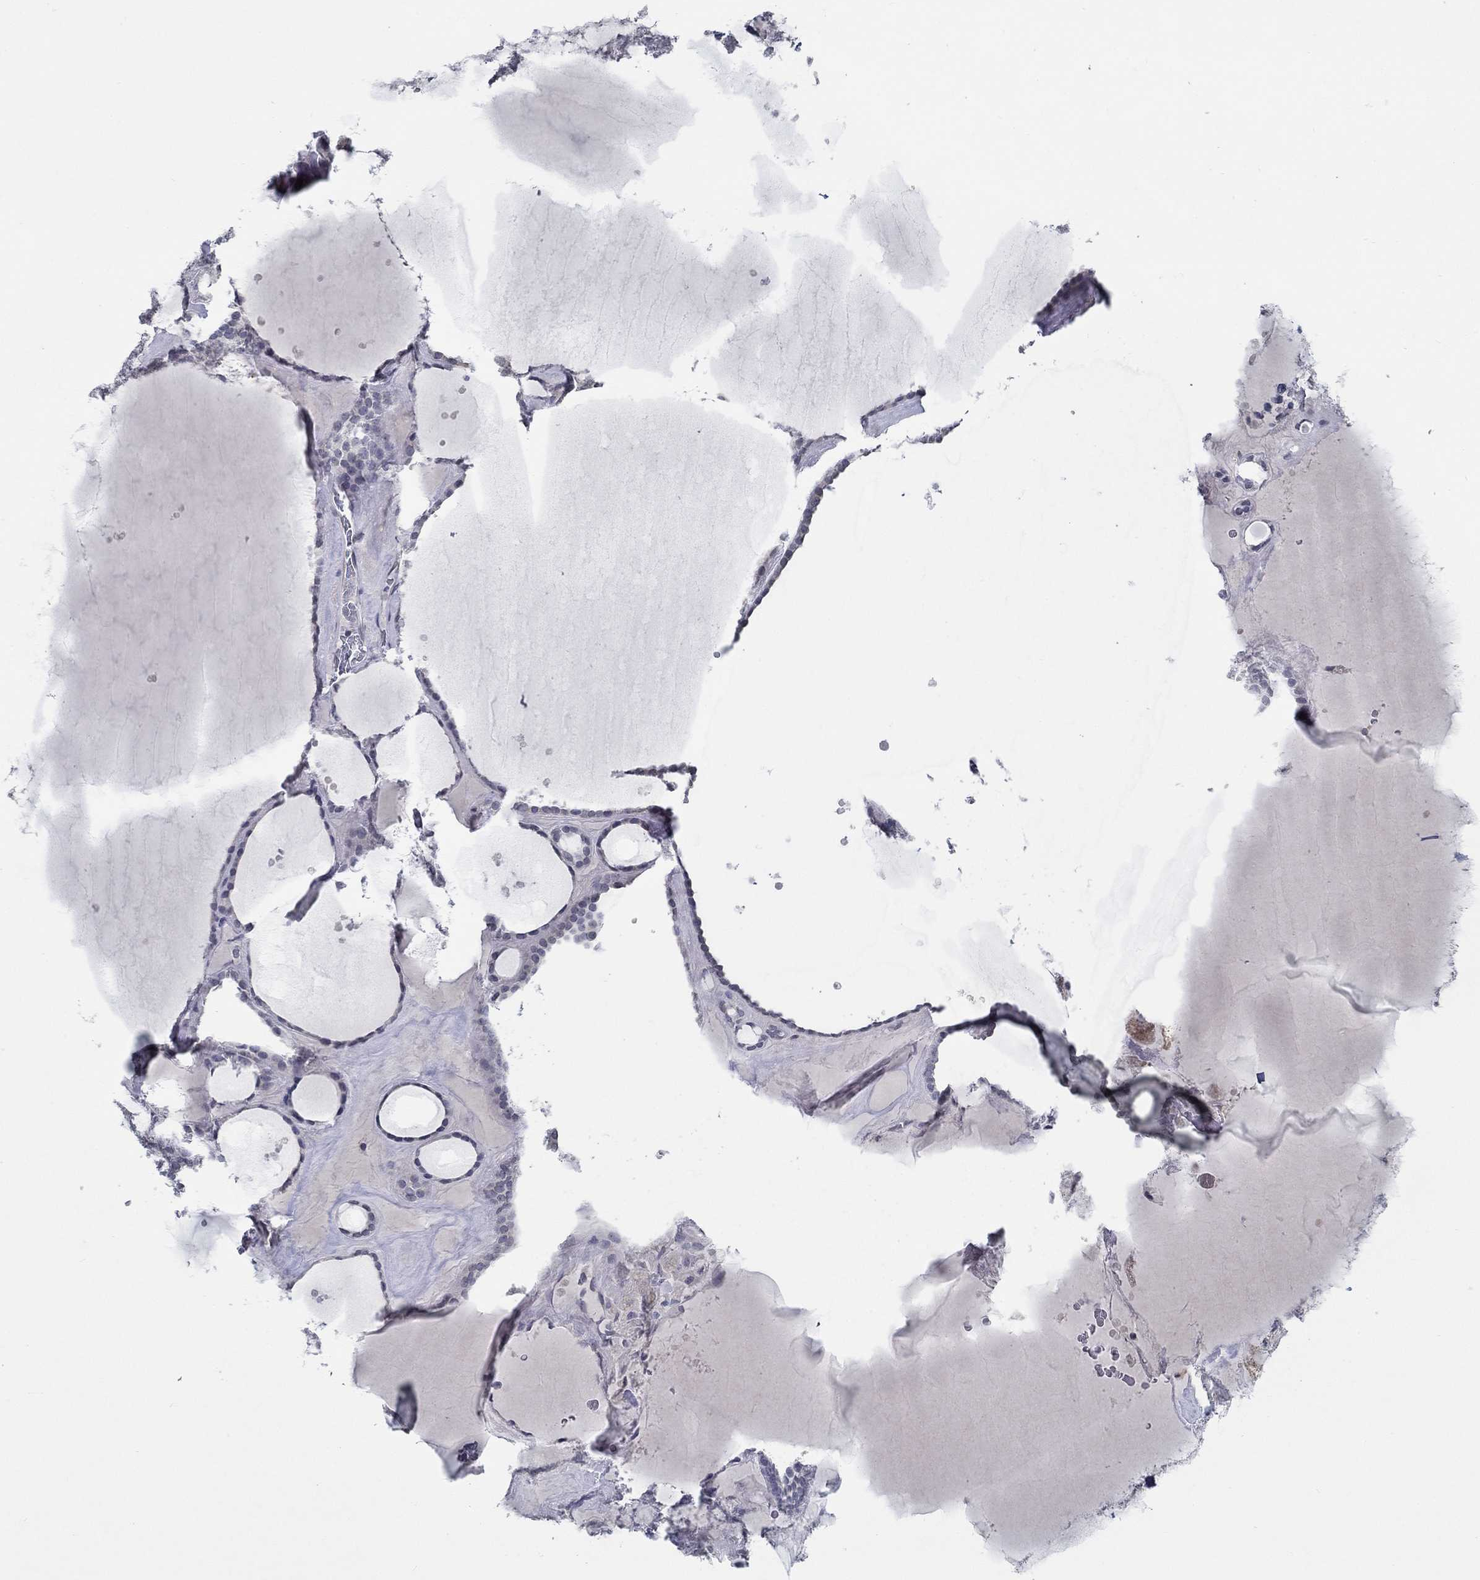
{"staining": {"intensity": "negative", "quantity": "none", "location": "none"}, "tissue": "thyroid gland", "cell_type": "Glandular cells", "image_type": "normal", "snomed": [{"axis": "morphology", "description": "Normal tissue, NOS"}, {"axis": "topography", "description": "Thyroid gland"}], "caption": "High power microscopy image of an IHC histopathology image of unremarkable thyroid gland, revealing no significant staining in glandular cells. (IHC, brightfield microscopy, high magnification).", "gene": "NUP155", "patient": {"sex": "male", "age": 63}}